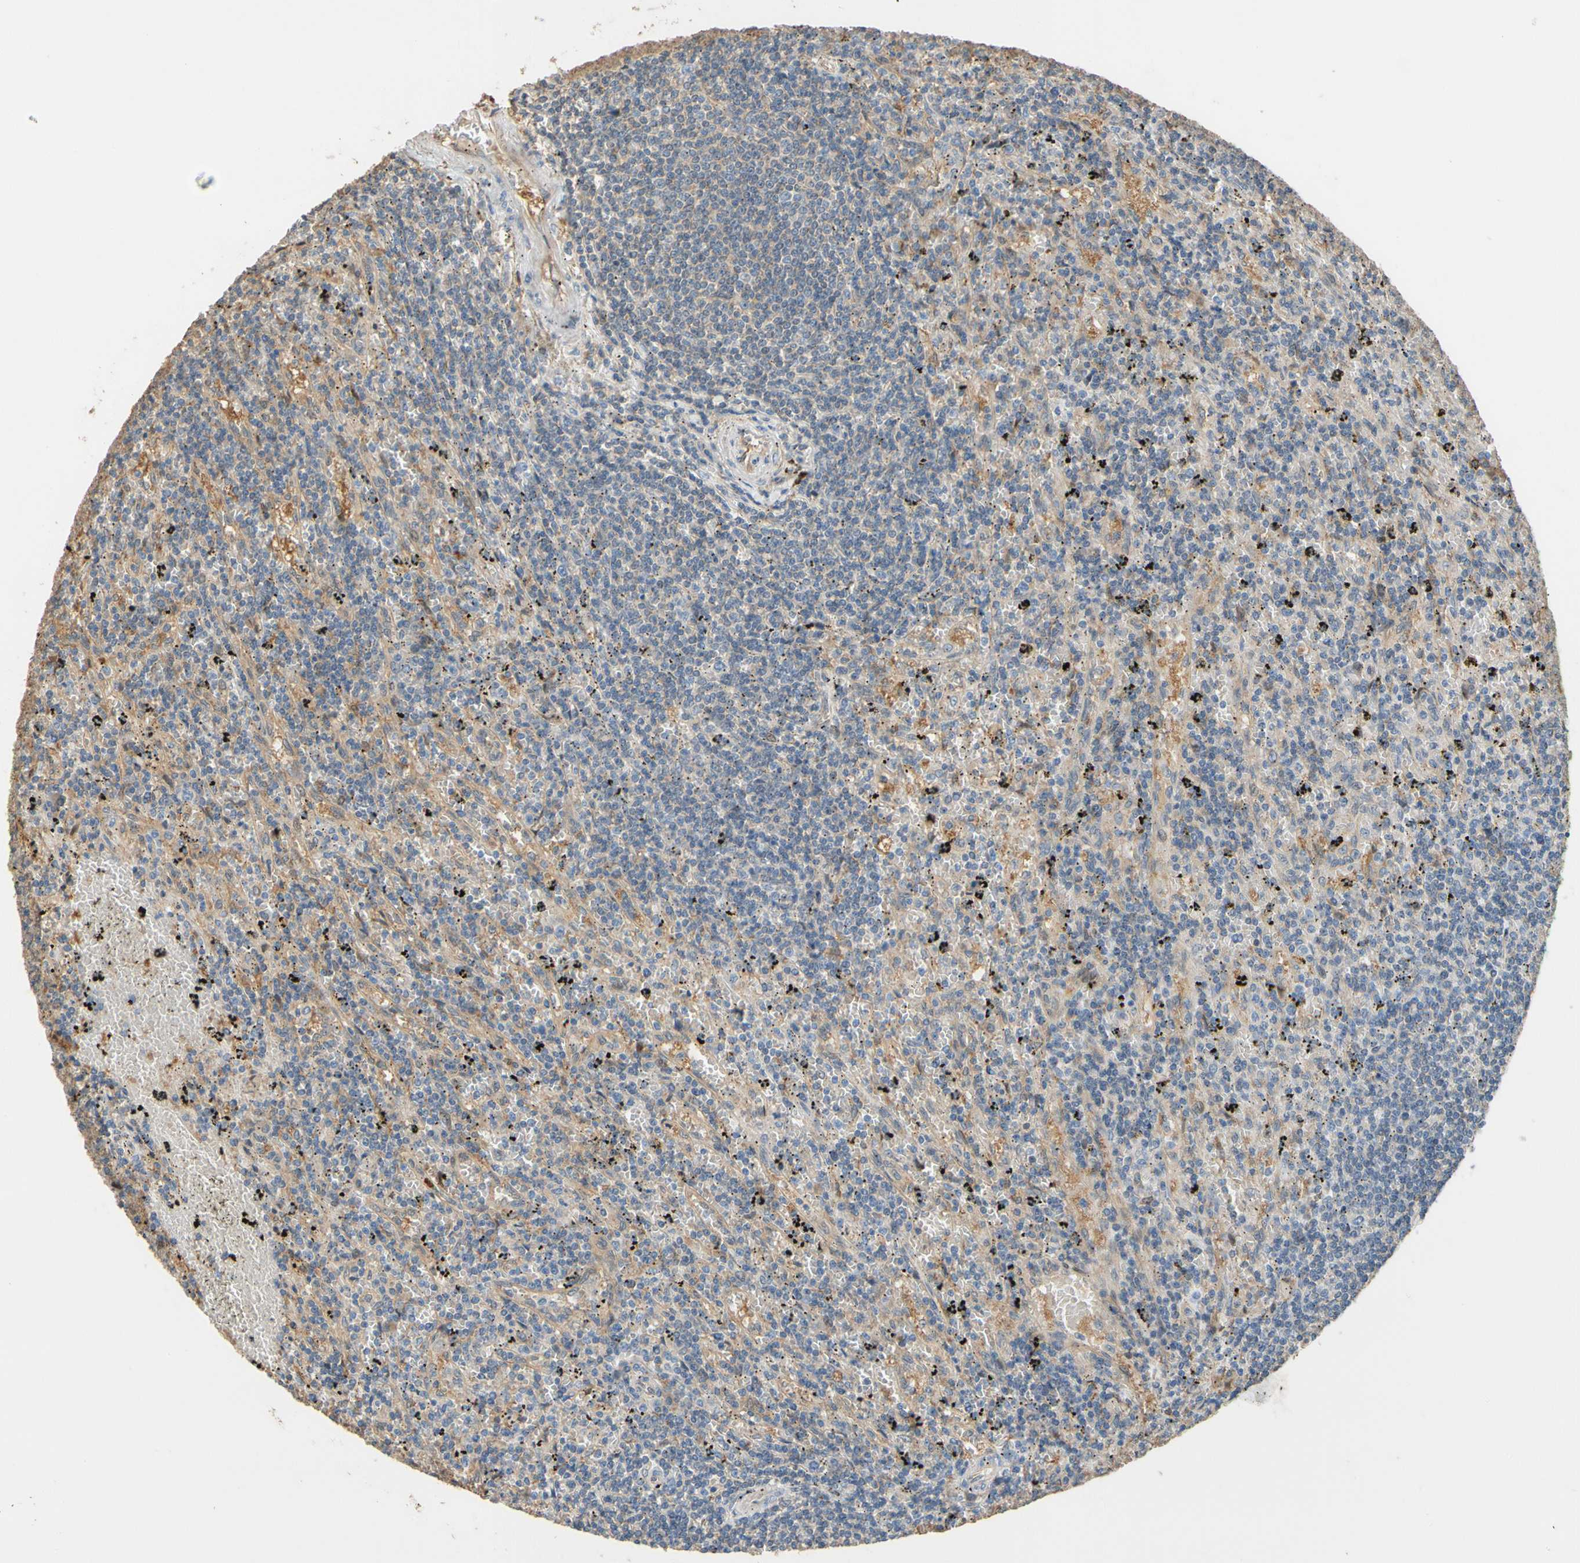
{"staining": {"intensity": "moderate", "quantity": "25%-75%", "location": "cytoplasmic/membranous"}, "tissue": "lymphoma", "cell_type": "Tumor cells", "image_type": "cancer", "snomed": [{"axis": "morphology", "description": "Malignant lymphoma, non-Hodgkin's type, Low grade"}, {"axis": "topography", "description": "Spleen"}], "caption": "A micrograph of lymphoma stained for a protein exhibits moderate cytoplasmic/membranous brown staining in tumor cells.", "gene": "ALDH1A2", "patient": {"sex": "male", "age": 76}}